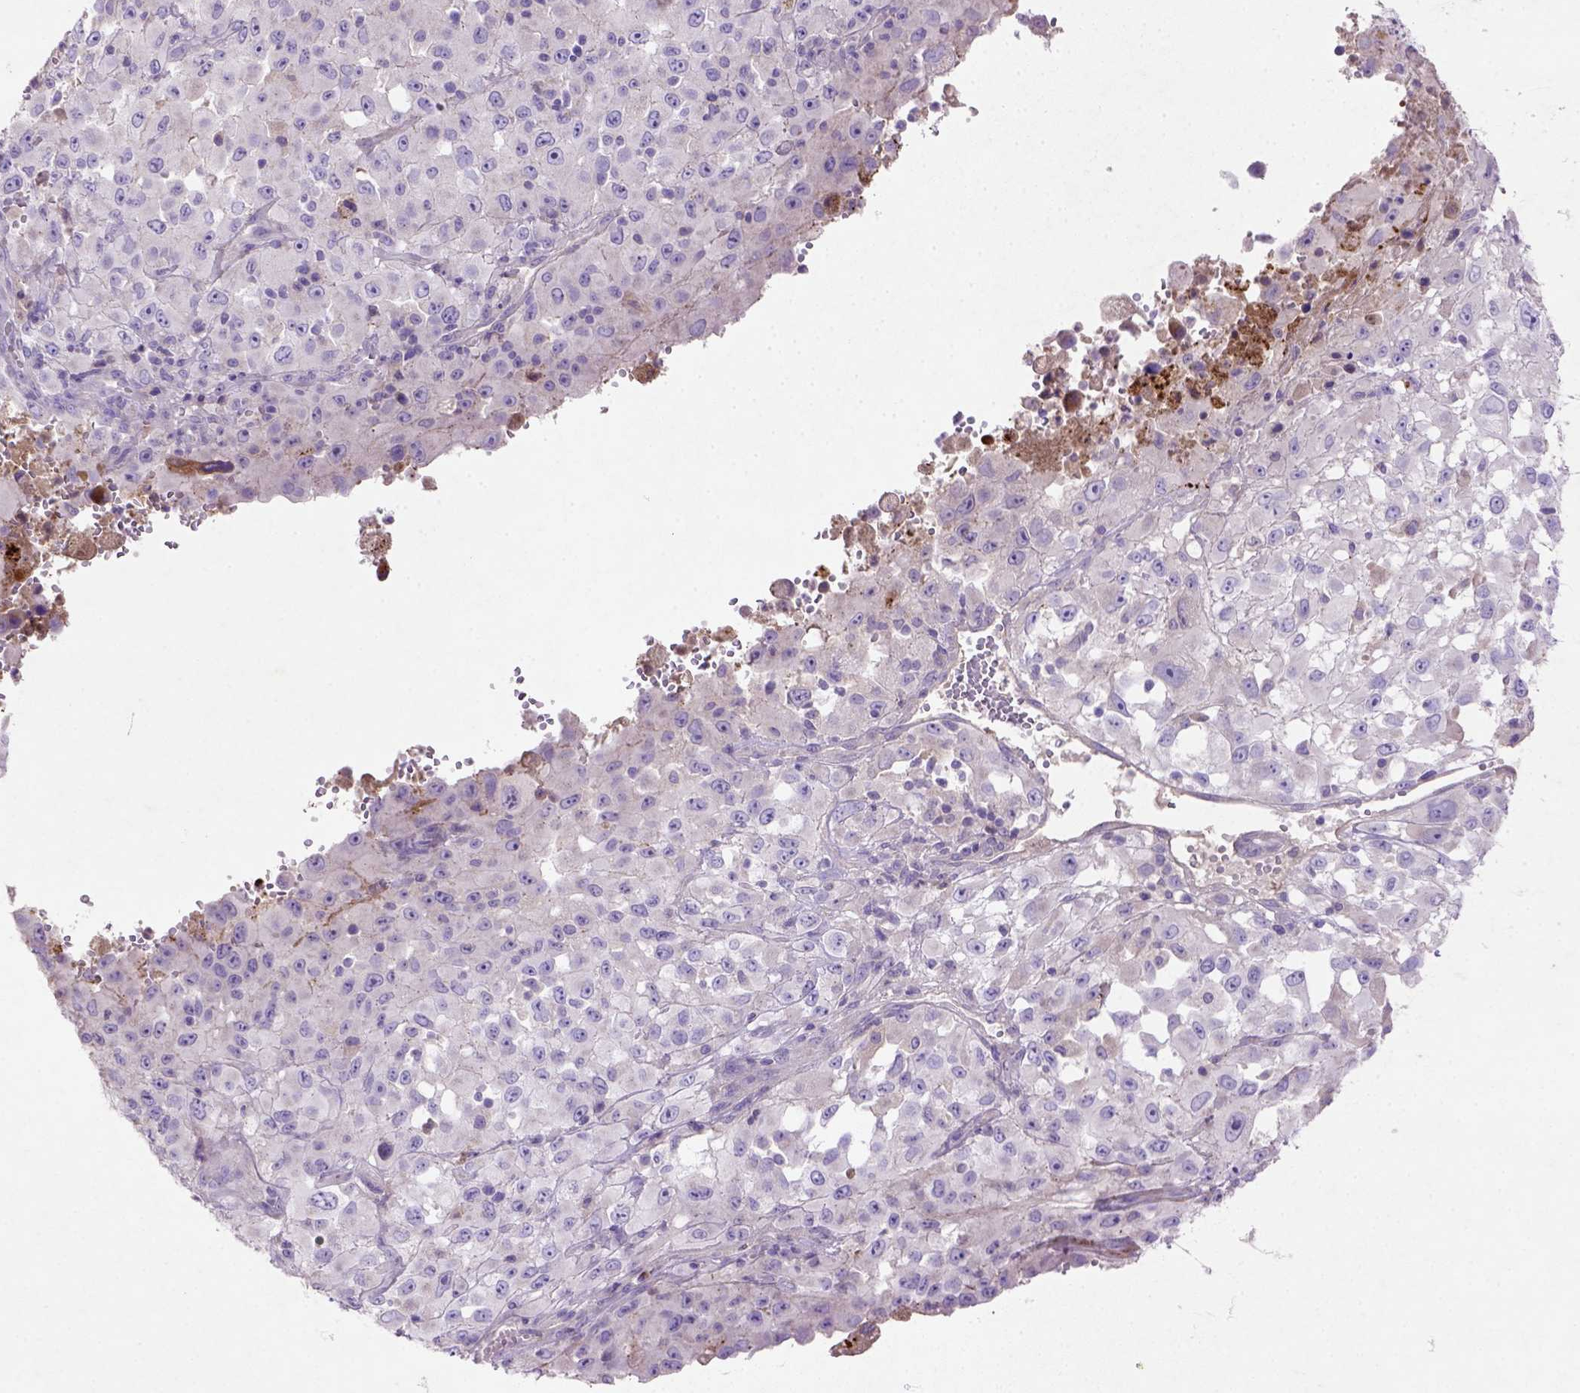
{"staining": {"intensity": "negative", "quantity": "none", "location": "none"}, "tissue": "melanoma", "cell_type": "Tumor cells", "image_type": "cancer", "snomed": [{"axis": "morphology", "description": "Malignant melanoma, Metastatic site"}, {"axis": "topography", "description": "Soft tissue"}], "caption": "Protein analysis of melanoma displays no significant positivity in tumor cells.", "gene": "NUDT2", "patient": {"sex": "male", "age": 50}}